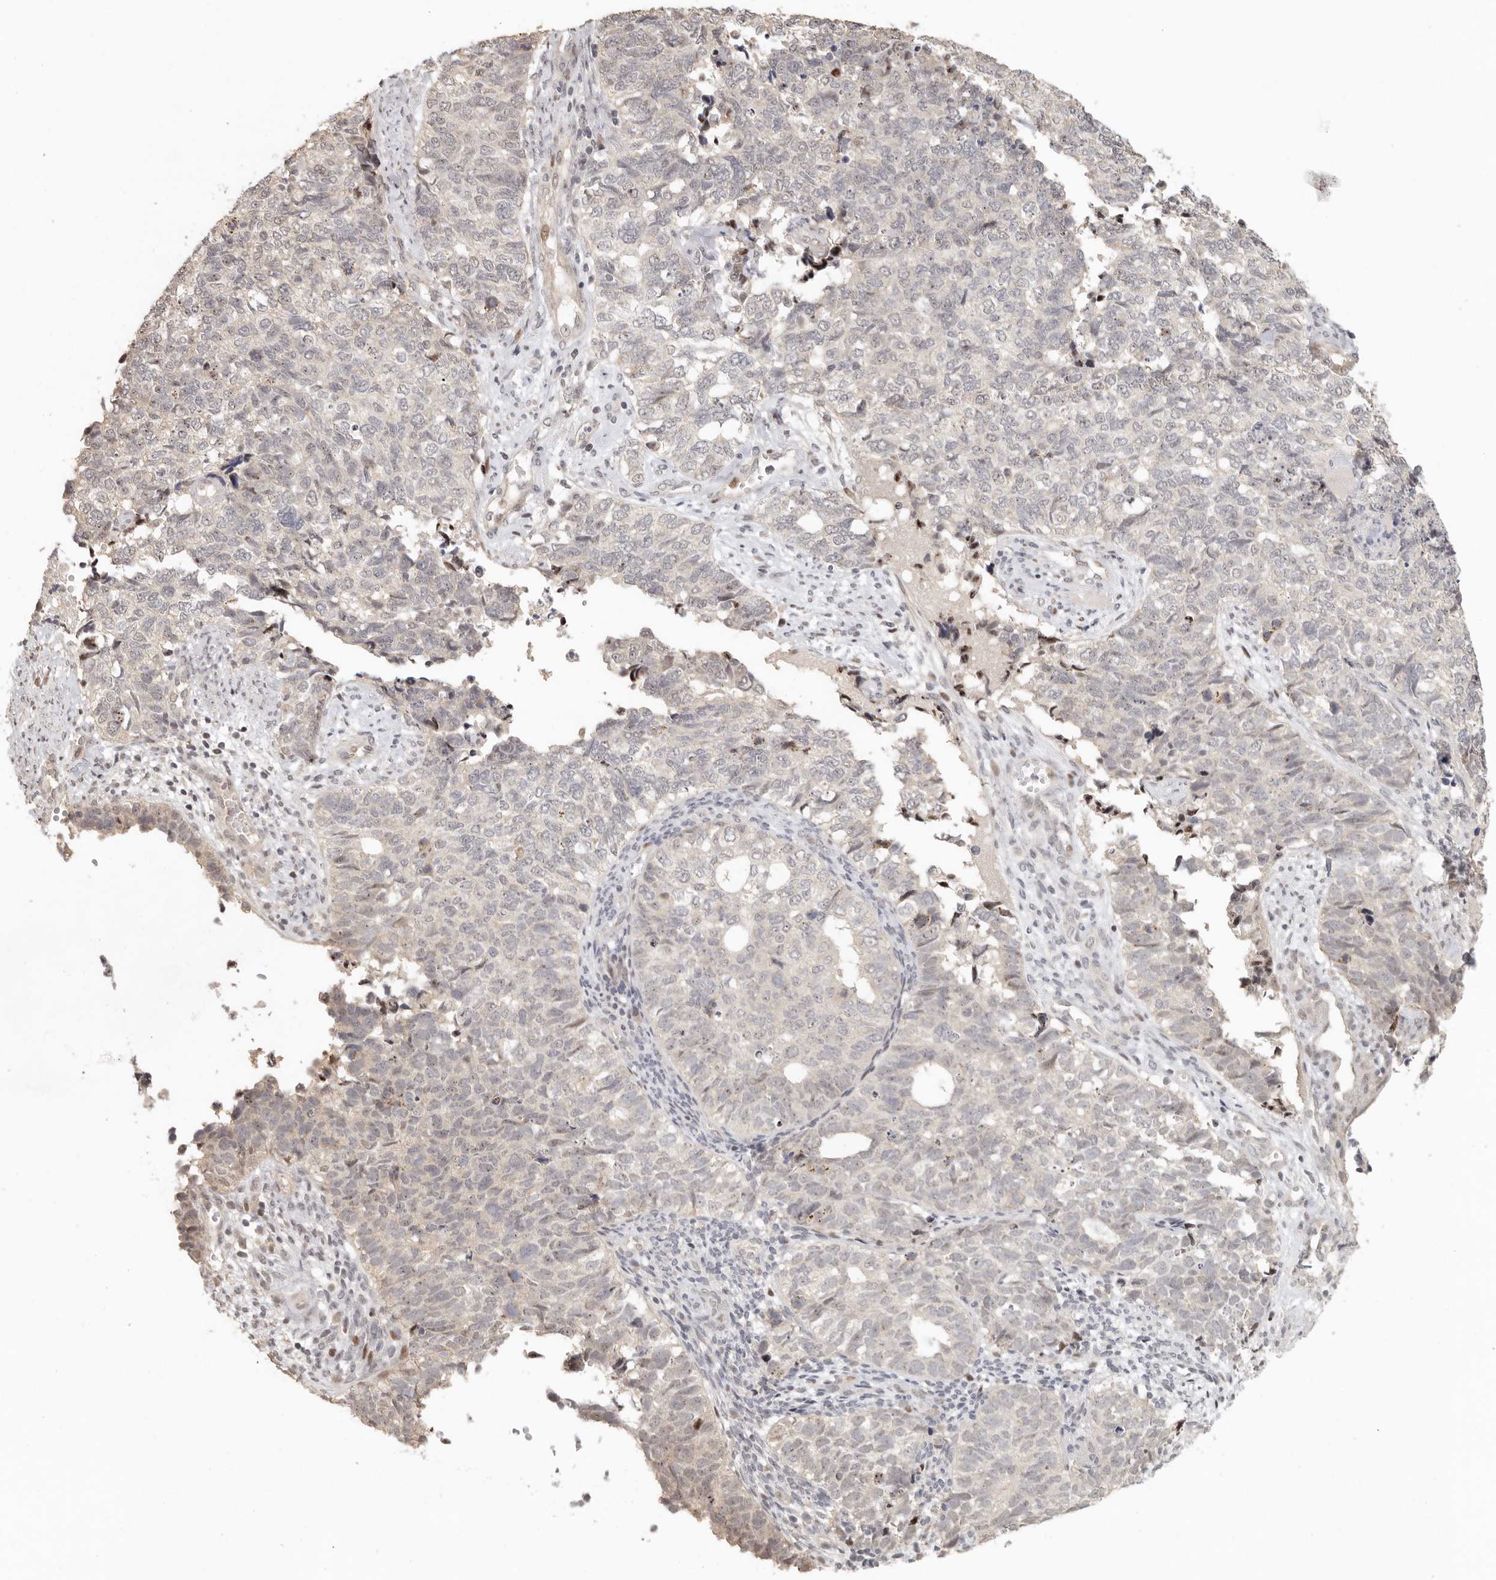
{"staining": {"intensity": "negative", "quantity": "none", "location": "none"}, "tissue": "cervical cancer", "cell_type": "Tumor cells", "image_type": "cancer", "snomed": [{"axis": "morphology", "description": "Squamous cell carcinoma, NOS"}, {"axis": "topography", "description": "Cervix"}], "caption": "Immunohistochemistry (IHC) micrograph of cervical squamous cell carcinoma stained for a protein (brown), which shows no expression in tumor cells.", "gene": "GPBP1L1", "patient": {"sex": "female", "age": 63}}